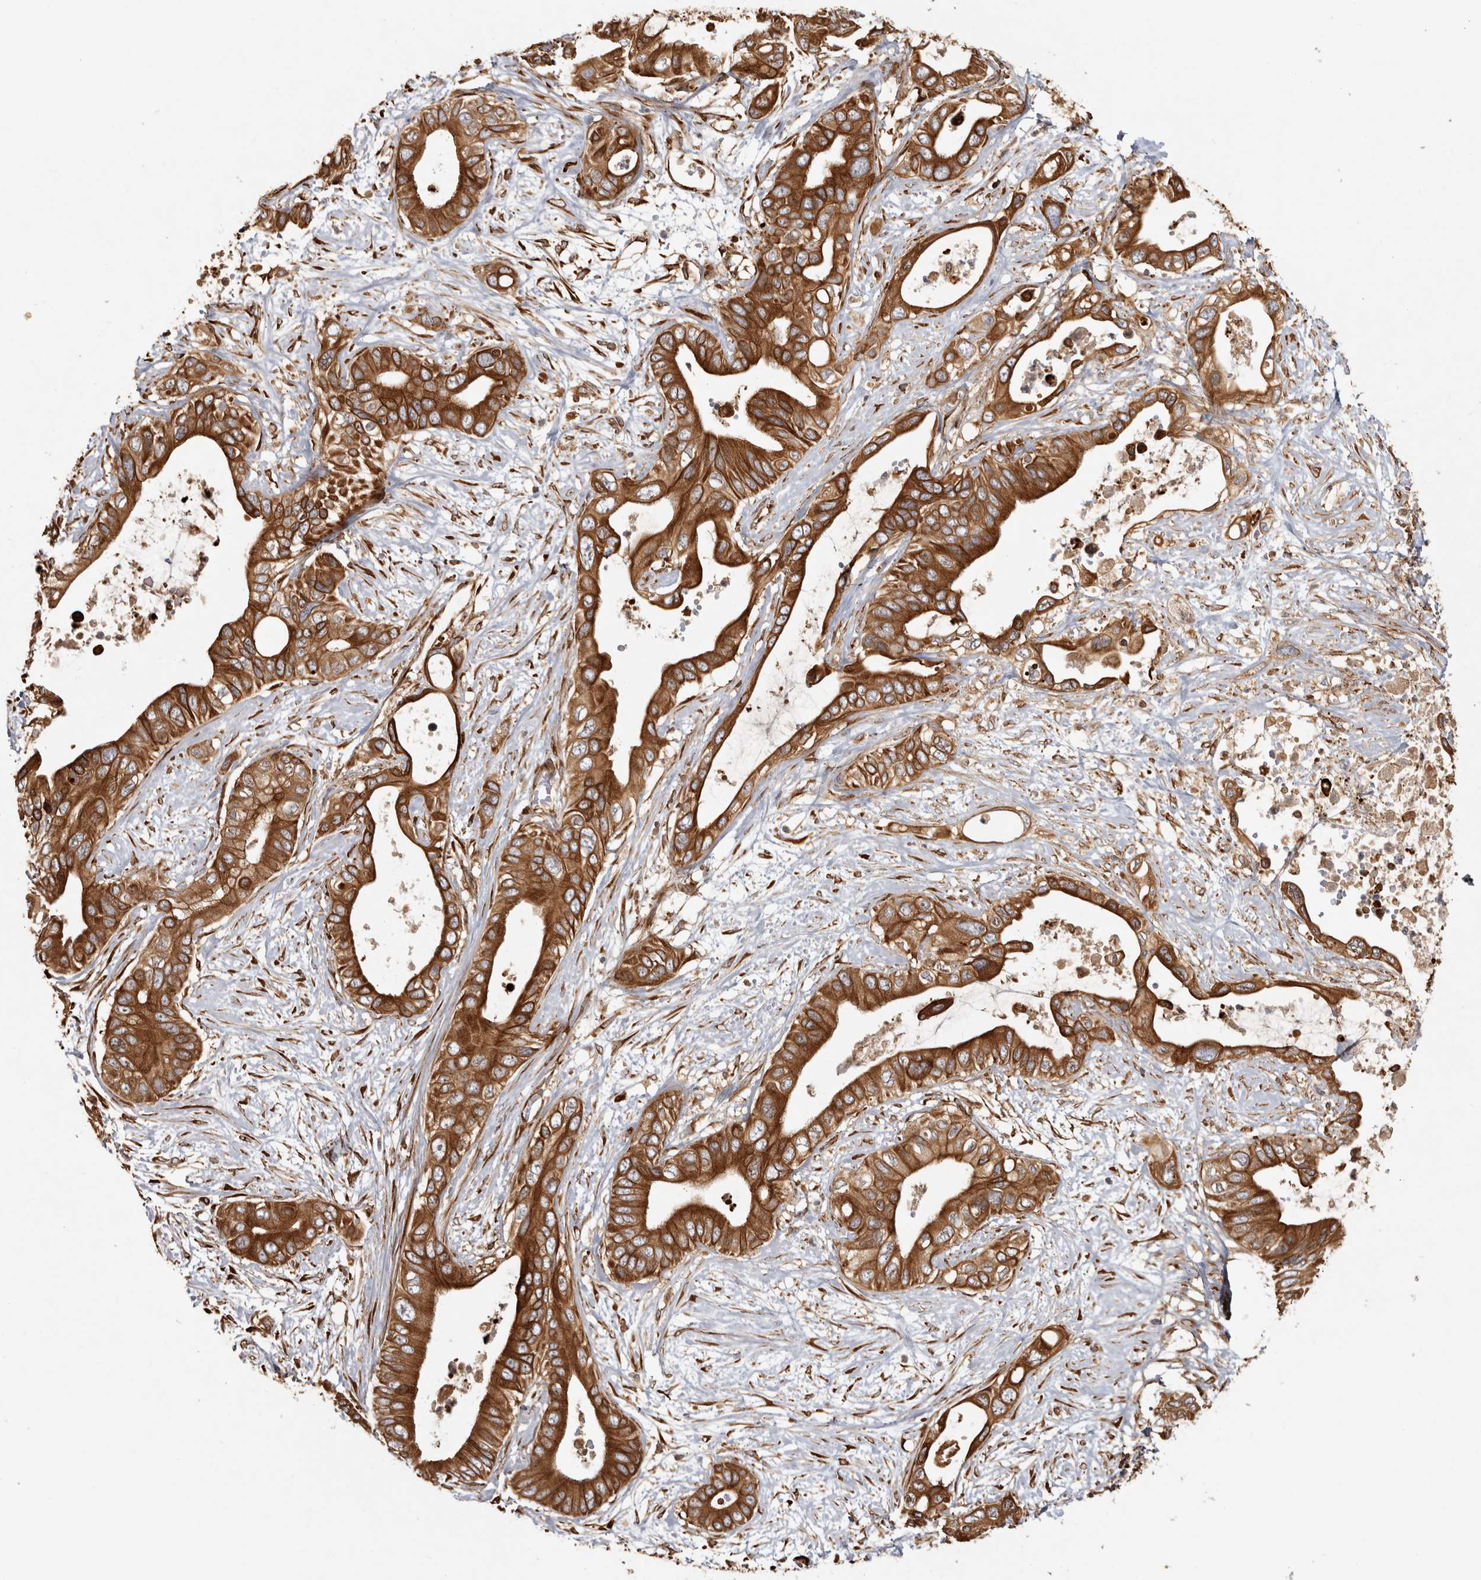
{"staining": {"intensity": "strong", "quantity": ">75%", "location": "cytoplasmic/membranous"}, "tissue": "pancreatic cancer", "cell_type": "Tumor cells", "image_type": "cancer", "snomed": [{"axis": "morphology", "description": "Adenocarcinoma, NOS"}, {"axis": "topography", "description": "Pancreas"}], "caption": "Pancreatic cancer tissue exhibits strong cytoplasmic/membranous positivity in approximately >75% of tumor cells, visualized by immunohistochemistry. Nuclei are stained in blue.", "gene": "CAMSAP2", "patient": {"sex": "male", "age": 66}}